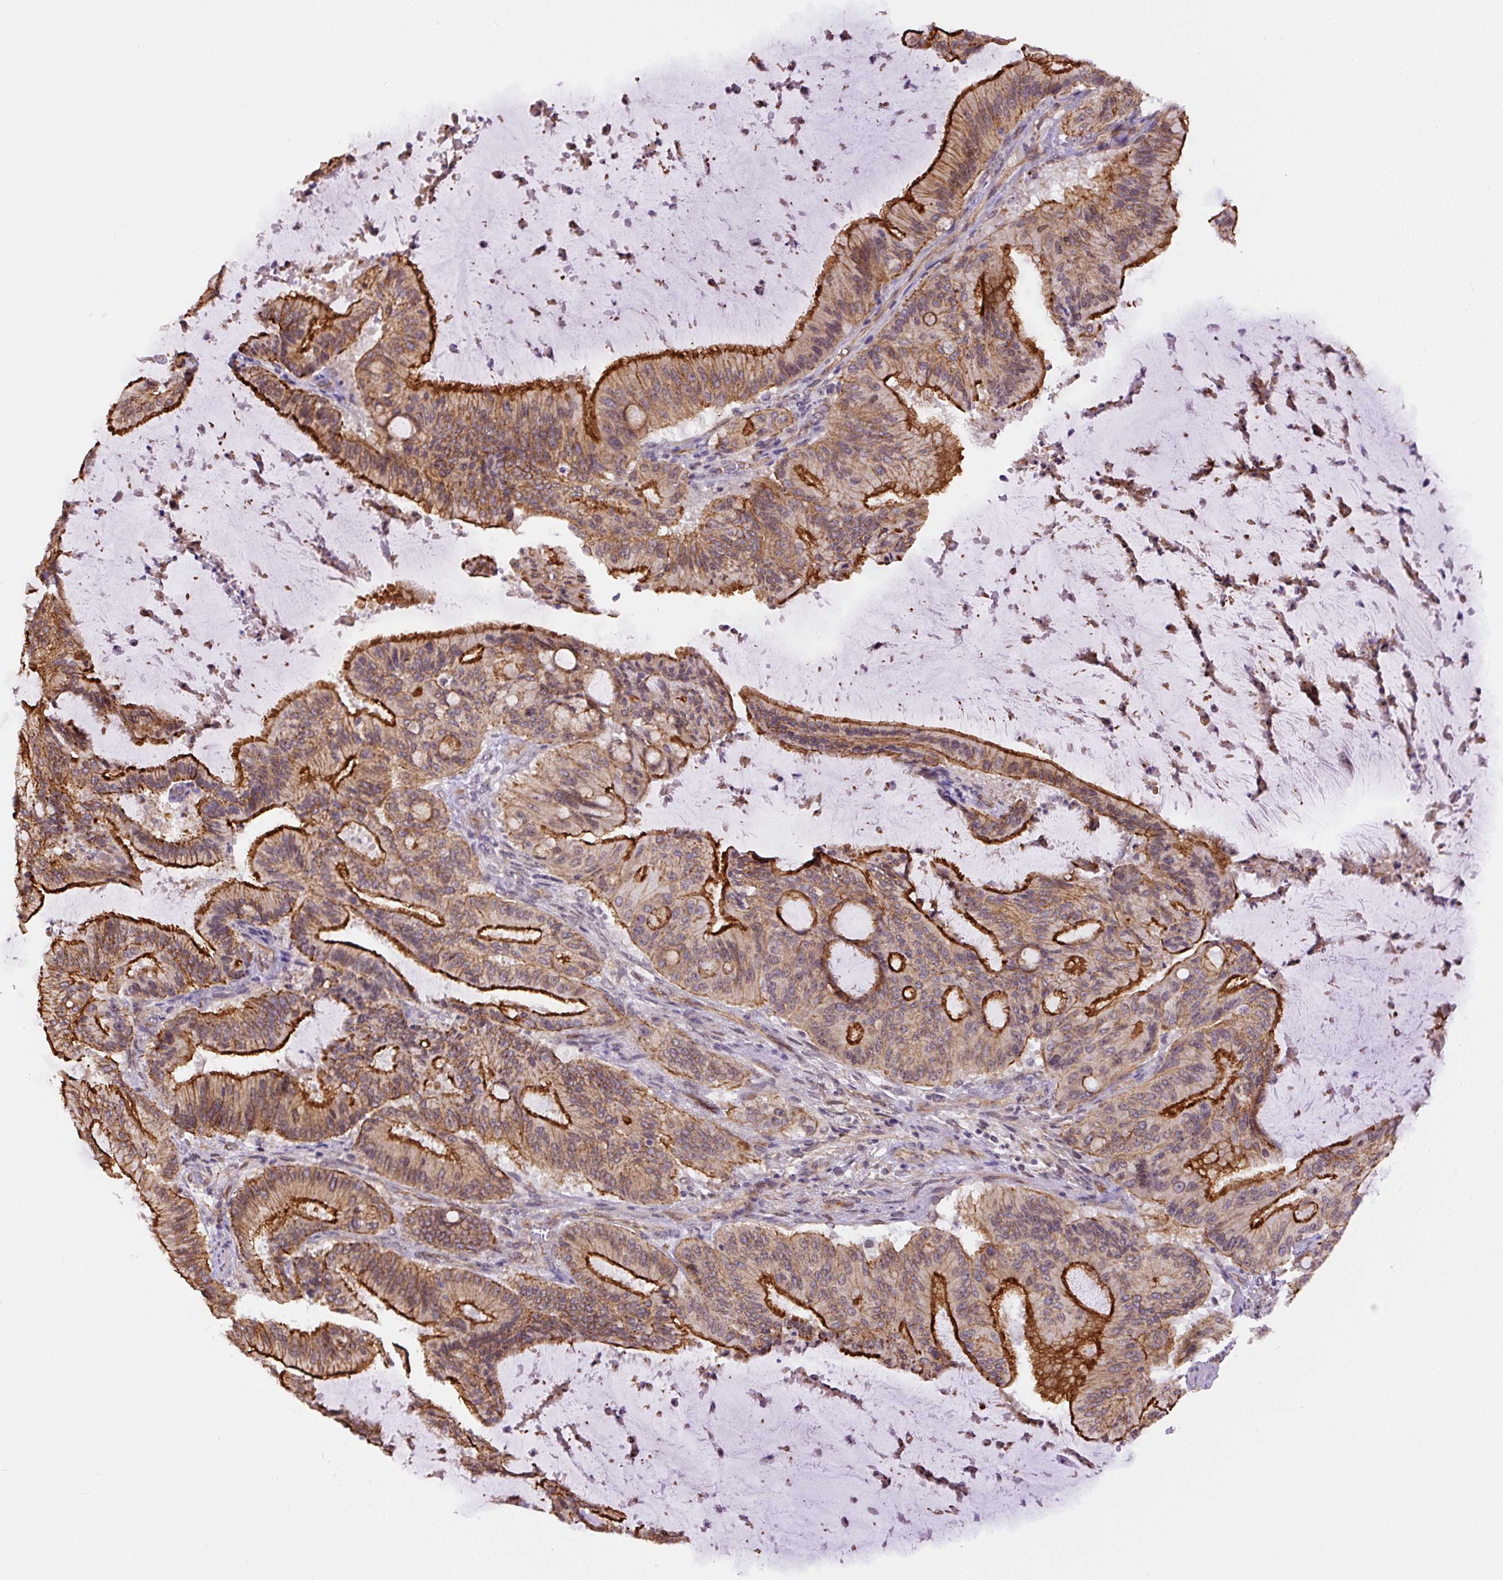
{"staining": {"intensity": "strong", "quantity": "25%-75%", "location": "cytoplasmic/membranous"}, "tissue": "liver cancer", "cell_type": "Tumor cells", "image_type": "cancer", "snomed": [{"axis": "morphology", "description": "Normal tissue, NOS"}, {"axis": "morphology", "description": "Cholangiocarcinoma"}, {"axis": "topography", "description": "Liver"}, {"axis": "topography", "description": "Peripheral nerve tissue"}], "caption": "Strong cytoplasmic/membranous staining is seen in about 25%-75% of tumor cells in cholangiocarcinoma (liver). The staining was performed using DAB to visualize the protein expression in brown, while the nuclei were stained in blue with hematoxylin (Magnification: 20x).", "gene": "MYO5C", "patient": {"sex": "female", "age": 73}}